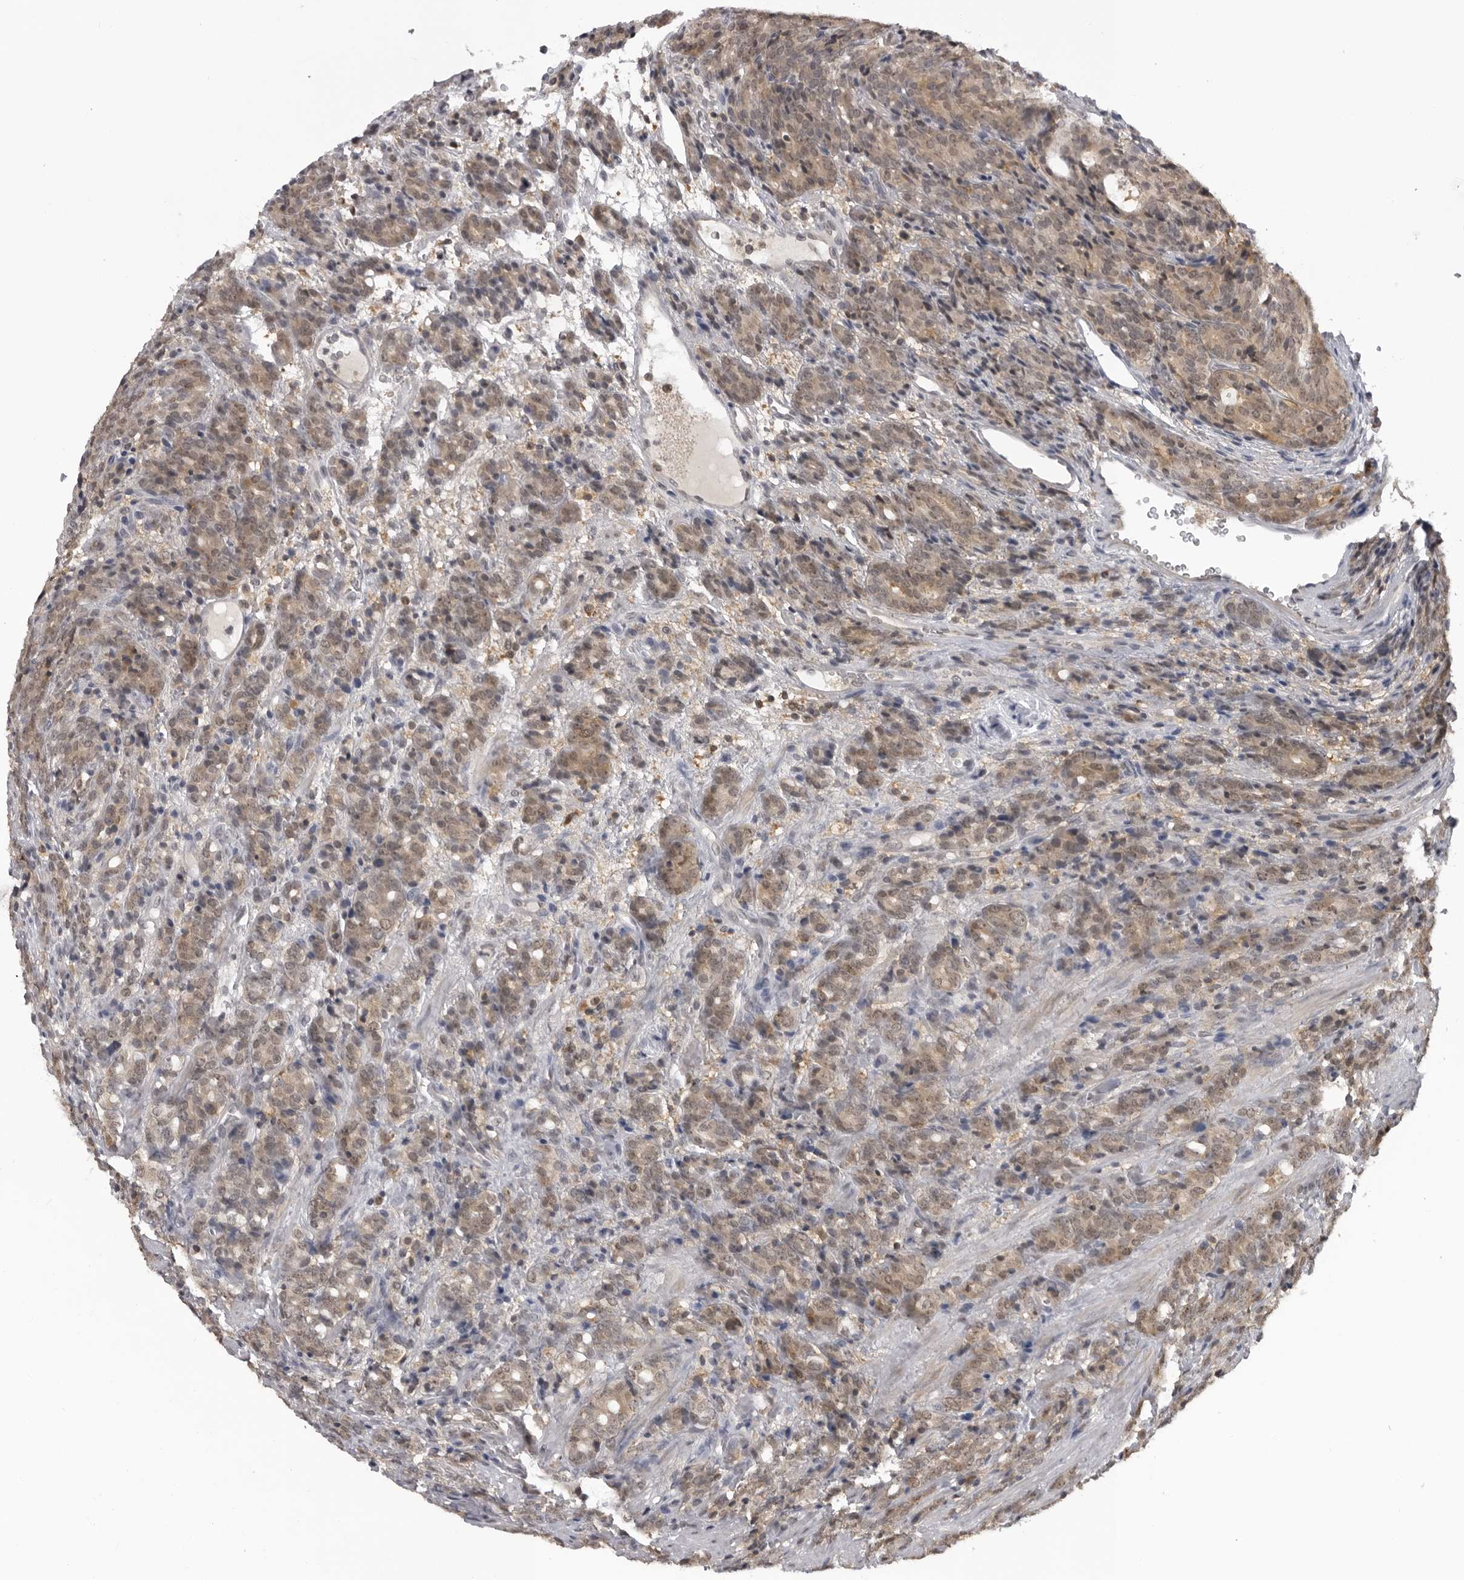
{"staining": {"intensity": "moderate", "quantity": ">75%", "location": "cytoplasmic/membranous"}, "tissue": "prostate cancer", "cell_type": "Tumor cells", "image_type": "cancer", "snomed": [{"axis": "morphology", "description": "Adenocarcinoma, High grade"}, {"axis": "topography", "description": "Prostate"}], "caption": "Prostate cancer stained with DAB immunohistochemistry reveals medium levels of moderate cytoplasmic/membranous staining in about >75% of tumor cells. The protein of interest is shown in brown color, while the nuclei are stained blue.", "gene": "PDCL3", "patient": {"sex": "male", "age": 62}}